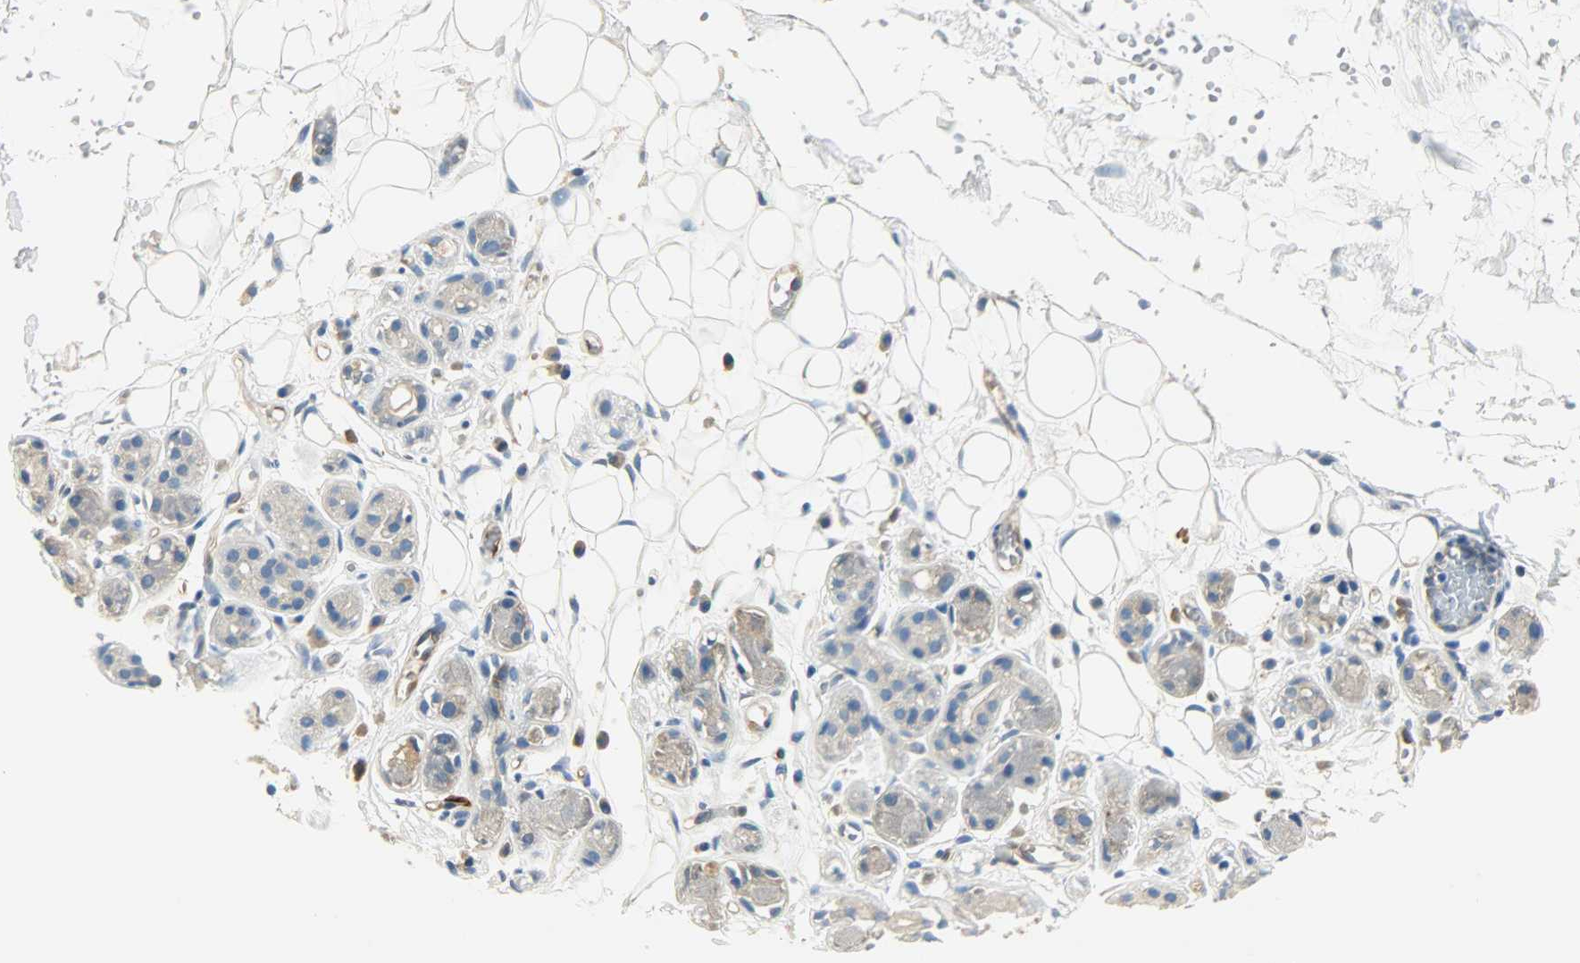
{"staining": {"intensity": "moderate", "quantity": ">75%", "location": "cytoplasmic/membranous"}, "tissue": "salivary gland", "cell_type": "Glandular cells", "image_type": "normal", "snomed": [{"axis": "morphology", "description": "Normal tissue, NOS"}, {"axis": "topography", "description": "Salivary gland"}], "caption": "Brown immunohistochemical staining in unremarkable salivary gland reveals moderate cytoplasmic/membranous positivity in about >75% of glandular cells.", "gene": "WARS1", "patient": {"sex": "male", "age": 54}}